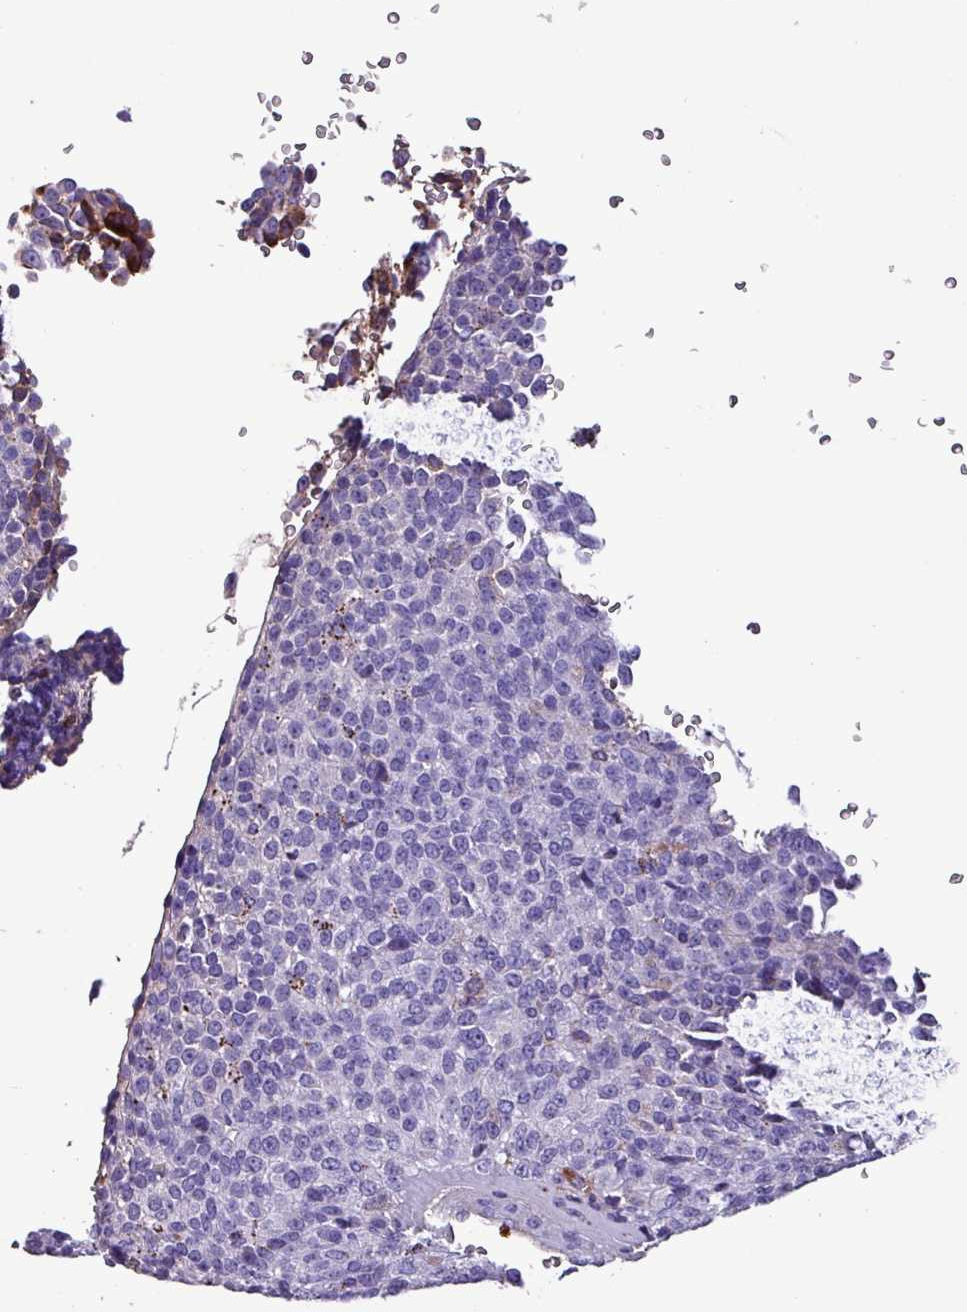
{"staining": {"intensity": "negative", "quantity": "none", "location": "none"}, "tissue": "melanoma", "cell_type": "Tumor cells", "image_type": "cancer", "snomed": [{"axis": "morphology", "description": "Malignant melanoma, Metastatic site"}, {"axis": "topography", "description": "Brain"}], "caption": "Photomicrograph shows no protein expression in tumor cells of malignant melanoma (metastatic site) tissue.", "gene": "HP", "patient": {"sex": "female", "age": 56}}